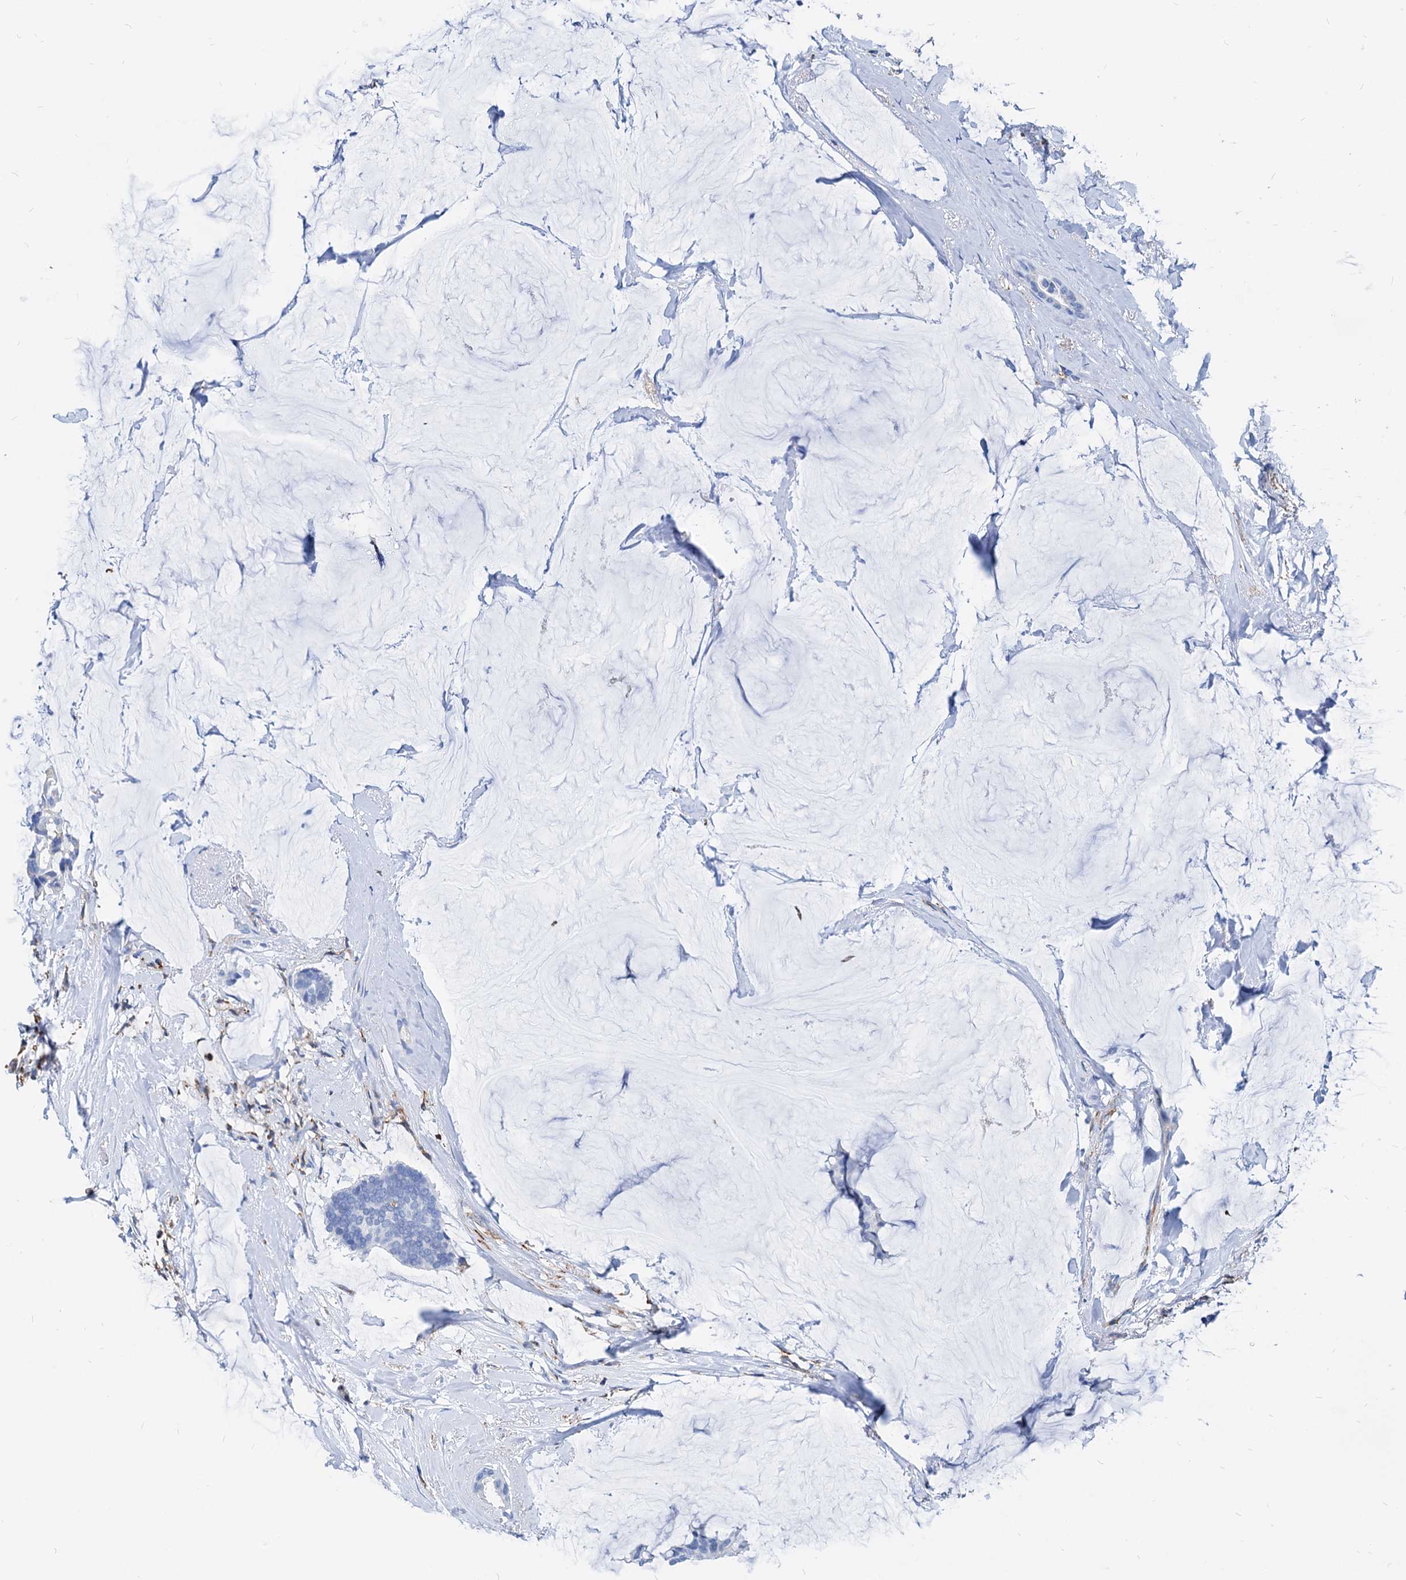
{"staining": {"intensity": "negative", "quantity": "none", "location": "none"}, "tissue": "breast cancer", "cell_type": "Tumor cells", "image_type": "cancer", "snomed": [{"axis": "morphology", "description": "Duct carcinoma"}, {"axis": "topography", "description": "Breast"}], "caption": "DAB (3,3'-diaminobenzidine) immunohistochemical staining of breast cancer shows no significant positivity in tumor cells.", "gene": "LCP2", "patient": {"sex": "female", "age": 93}}